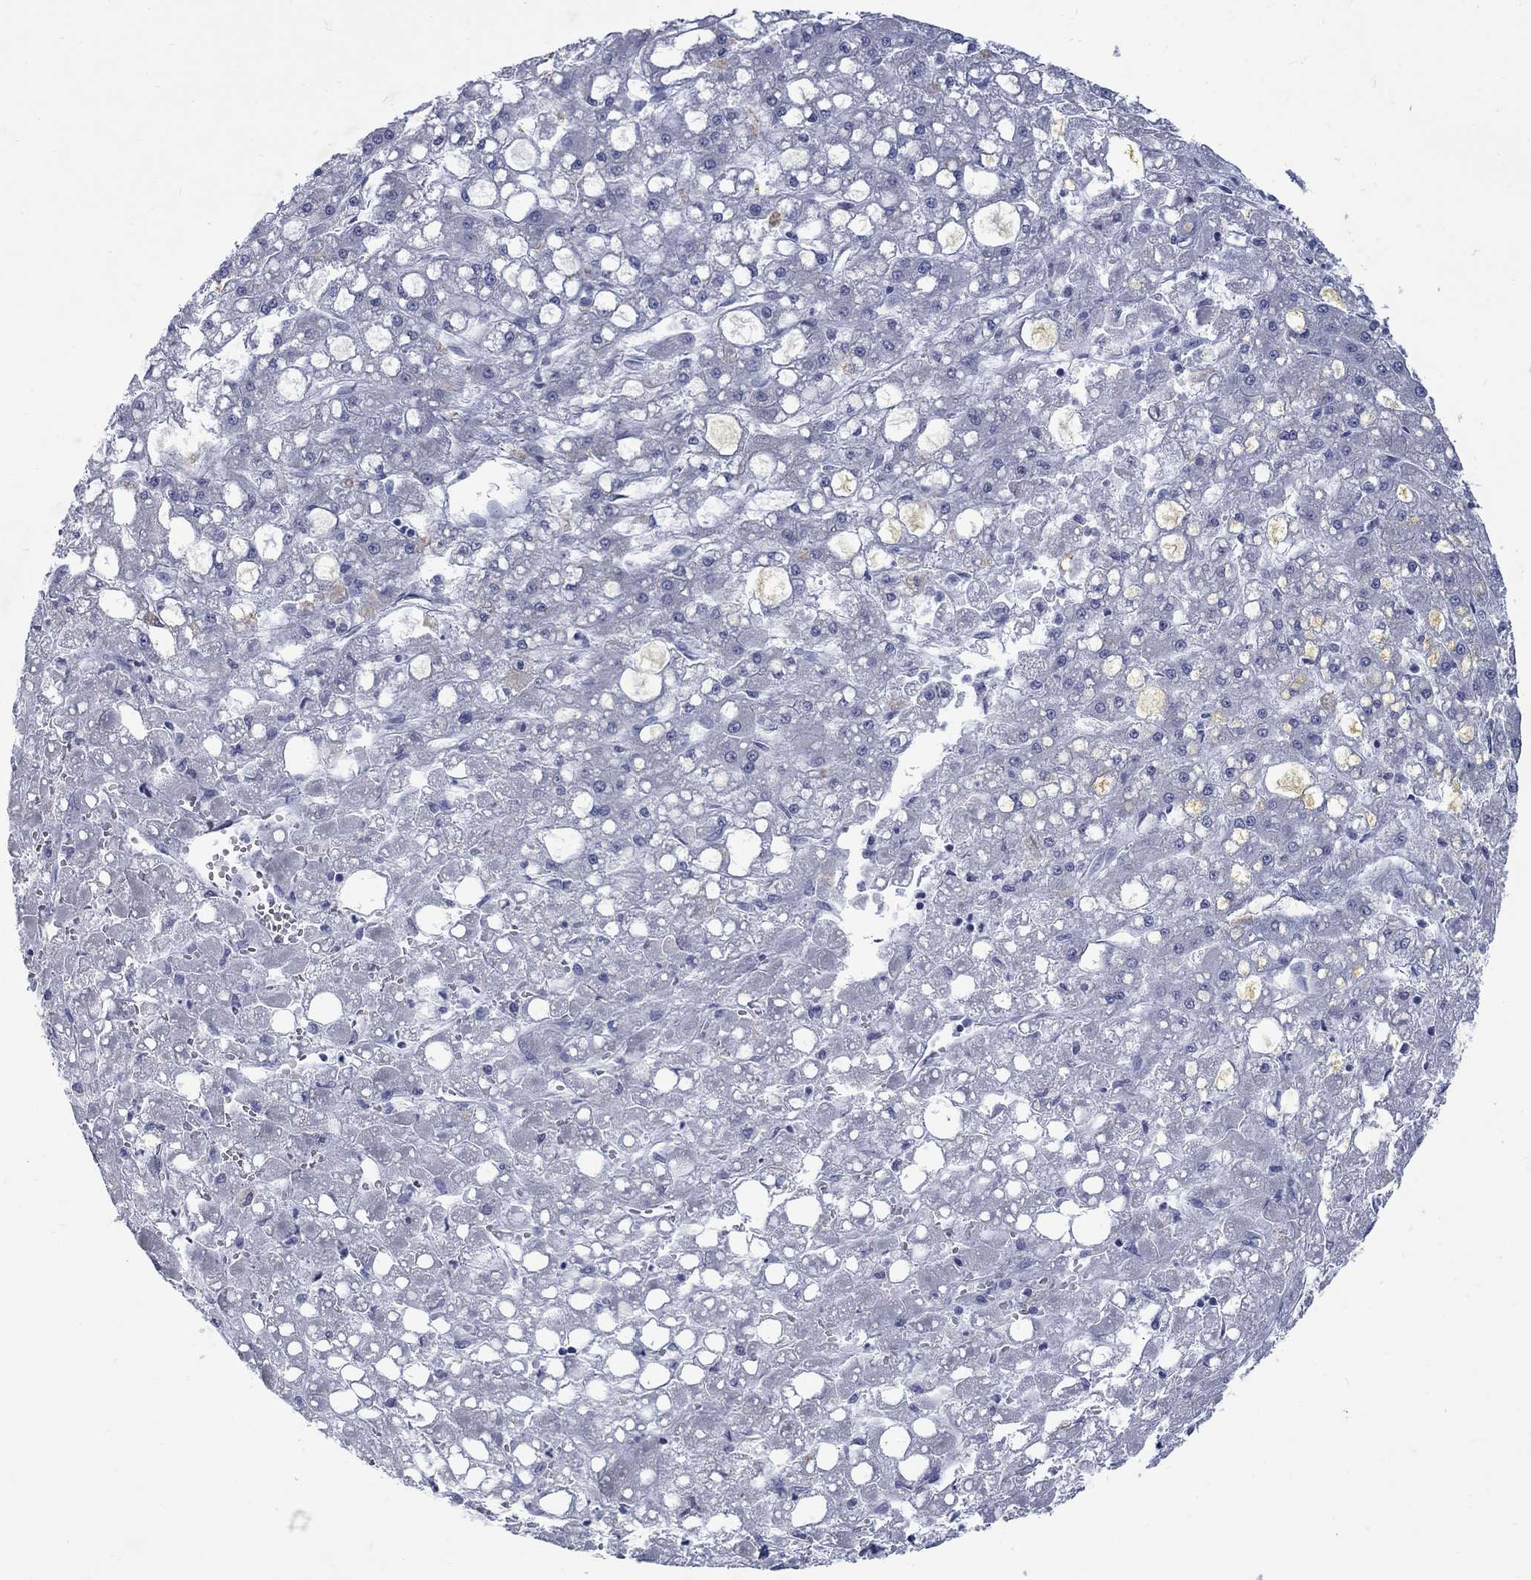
{"staining": {"intensity": "negative", "quantity": "none", "location": "none"}, "tissue": "liver cancer", "cell_type": "Tumor cells", "image_type": "cancer", "snomed": [{"axis": "morphology", "description": "Carcinoma, Hepatocellular, NOS"}, {"axis": "topography", "description": "Liver"}], "caption": "This is a photomicrograph of immunohistochemistry staining of liver hepatocellular carcinoma, which shows no positivity in tumor cells.", "gene": "RFTN2", "patient": {"sex": "male", "age": 67}}